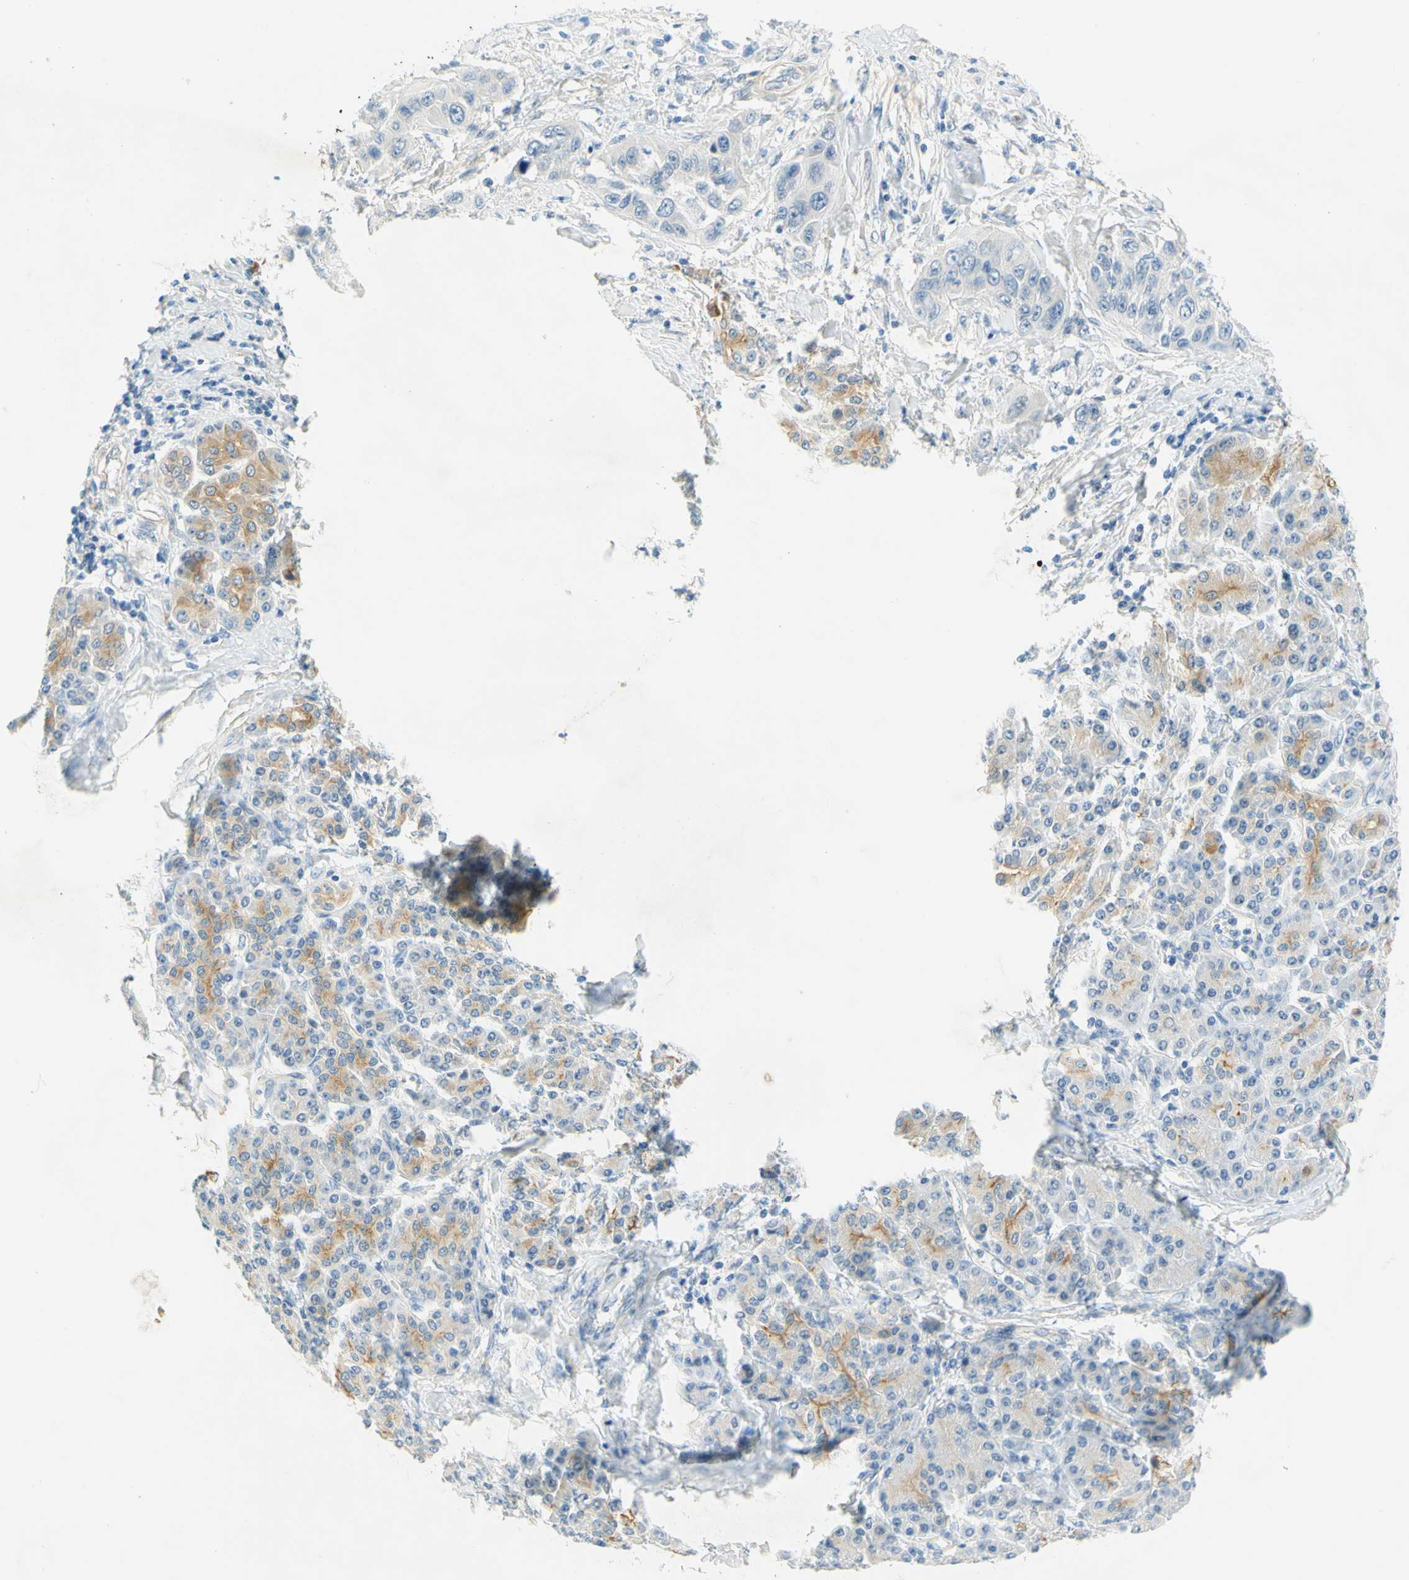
{"staining": {"intensity": "moderate", "quantity": "<25%", "location": "cytoplasmic/membranous"}, "tissue": "pancreatic cancer", "cell_type": "Tumor cells", "image_type": "cancer", "snomed": [{"axis": "morphology", "description": "Adenocarcinoma, NOS"}, {"axis": "topography", "description": "Pancreas"}], "caption": "Immunohistochemical staining of human pancreatic adenocarcinoma displays low levels of moderate cytoplasmic/membranous protein expression in approximately <25% of tumor cells.", "gene": "ENTREP2", "patient": {"sex": "female", "age": 70}}